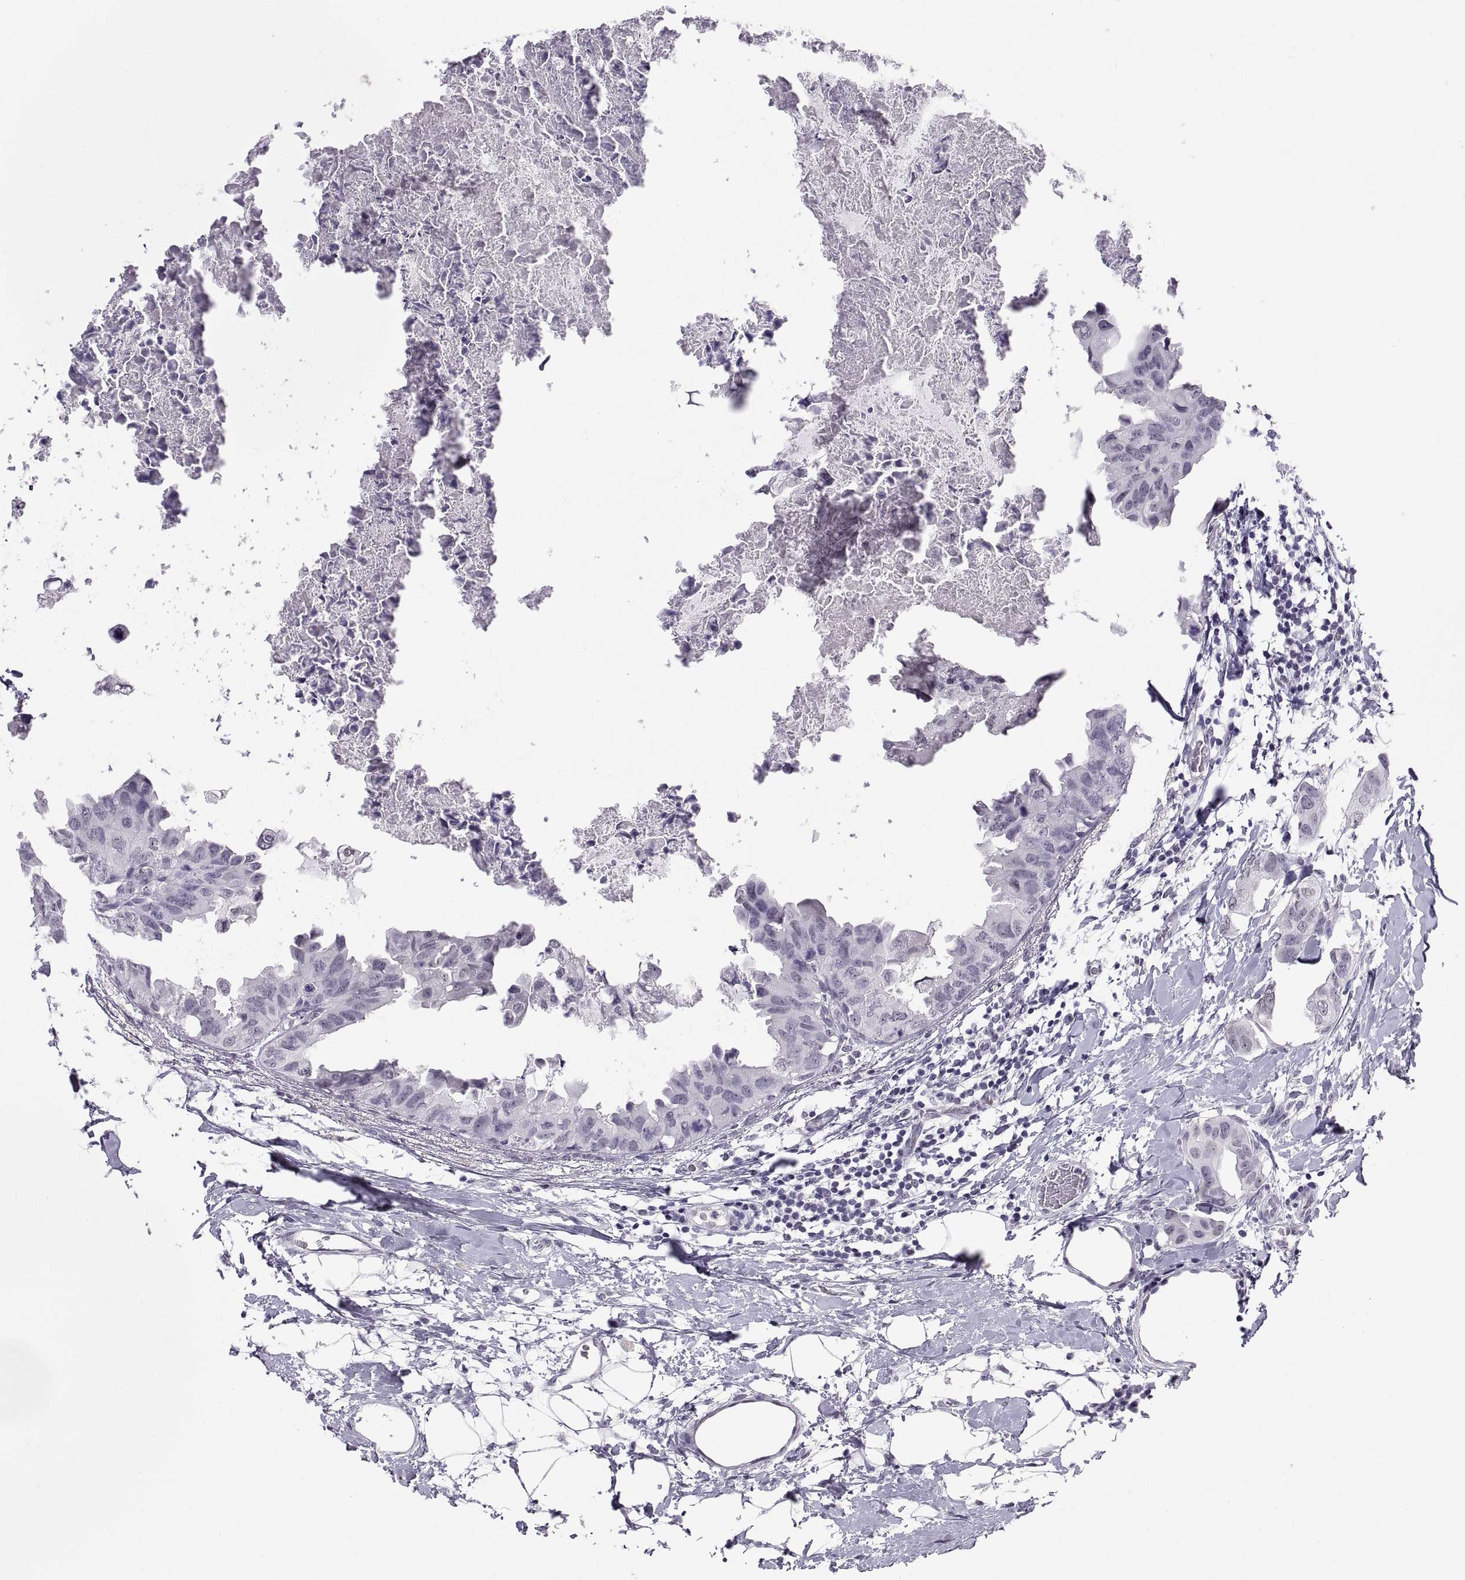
{"staining": {"intensity": "negative", "quantity": "none", "location": "none"}, "tissue": "breast cancer", "cell_type": "Tumor cells", "image_type": "cancer", "snomed": [{"axis": "morphology", "description": "Normal tissue, NOS"}, {"axis": "morphology", "description": "Duct carcinoma"}, {"axis": "topography", "description": "Breast"}], "caption": "This is a histopathology image of IHC staining of breast cancer (infiltrating ductal carcinoma), which shows no expression in tumor cells.", "gene": "CARTPT", "patient": {"sex": "female", "age": 40}}